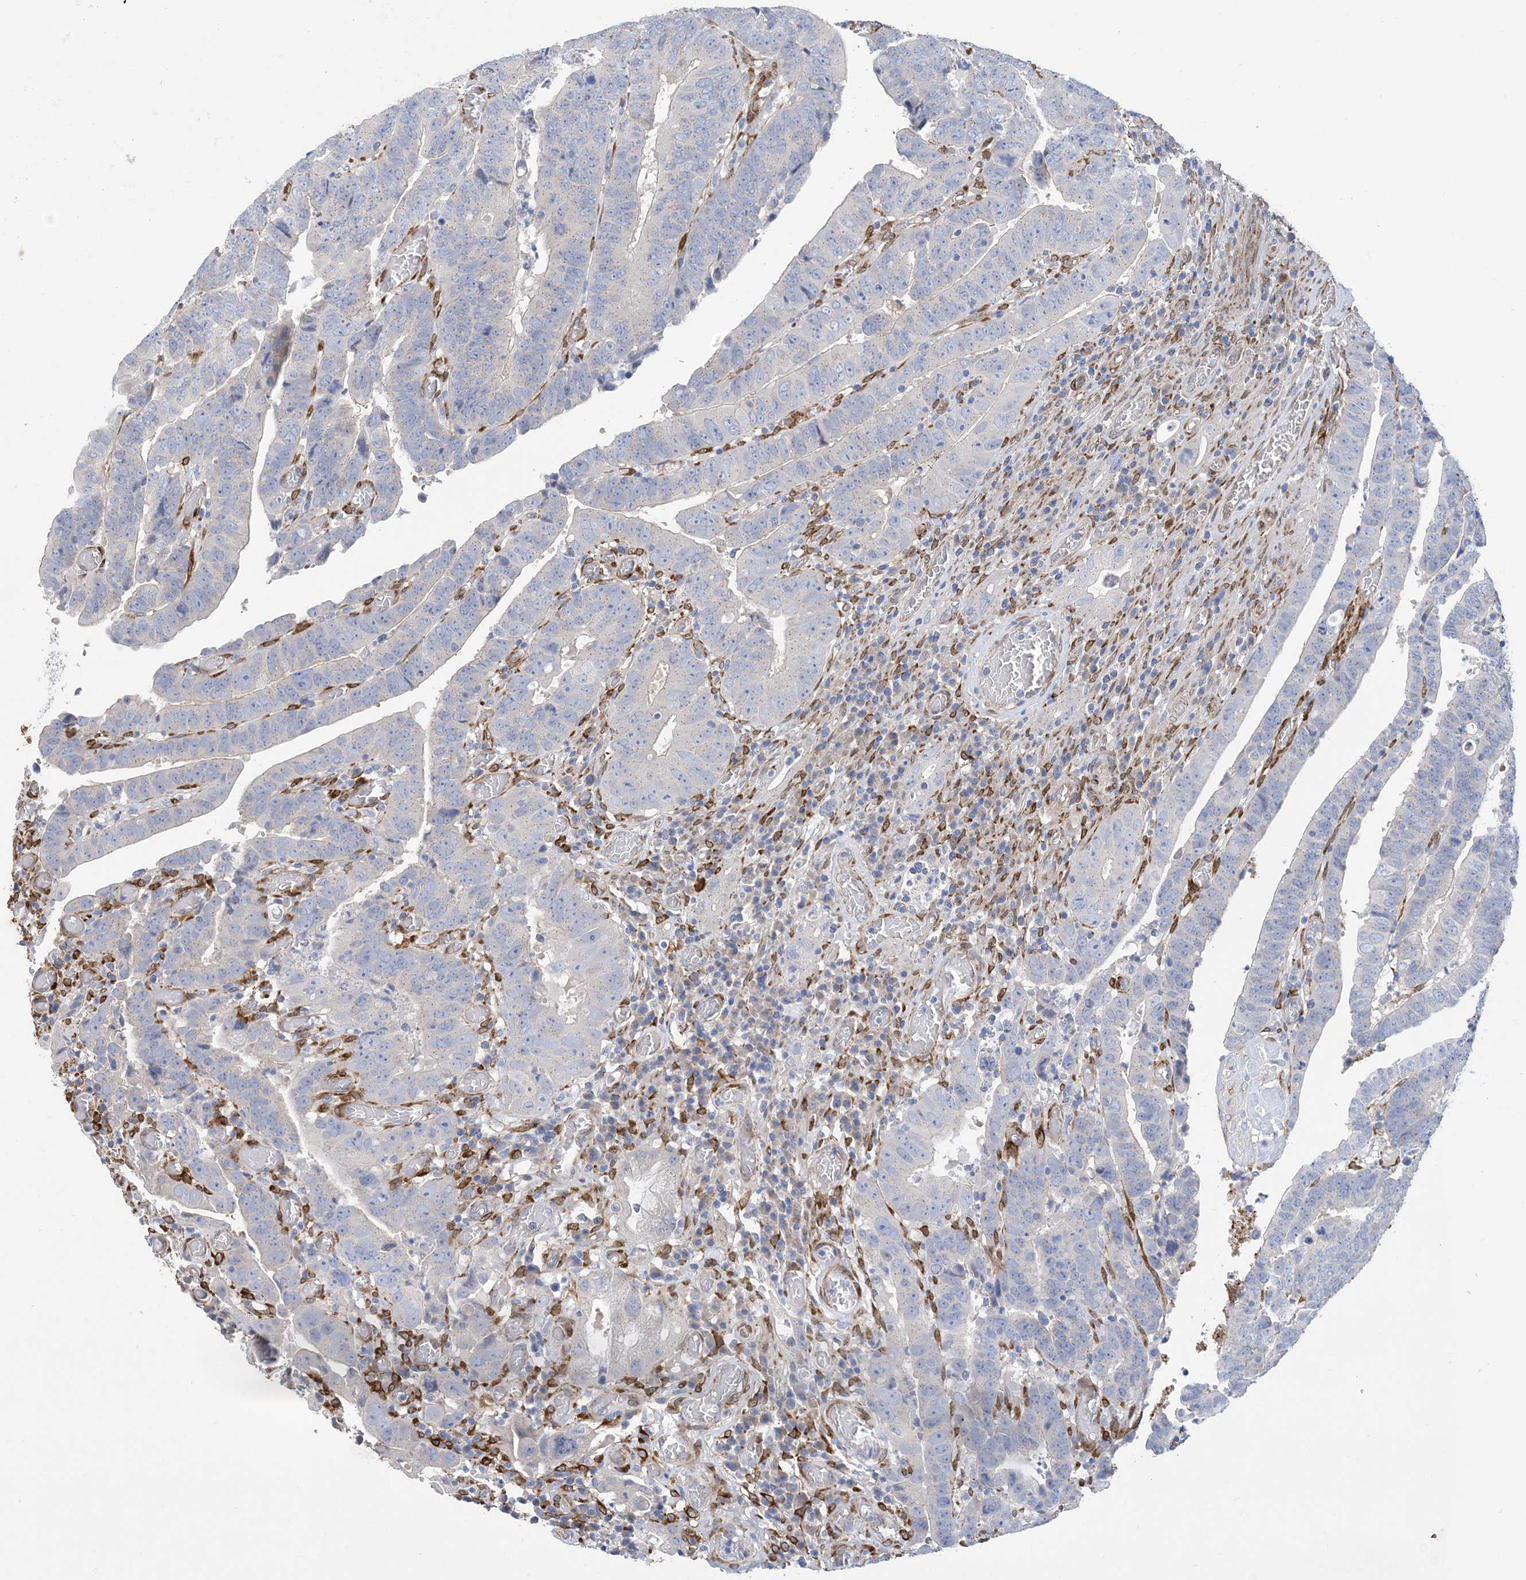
{"staining": {"intensity": "negative", "quantity": "none", "location": "none"}, "tissue": "colorectal cancer", "cell_type": "Tumor cells", "image_type": "cancer", "snomed": [{"axis": "morphology", "description": "Normal tissue, NOS"}, {"axis": "morphology", "description": "Adenocarcinoma, NOS"}, {"axis": "topography", "description": "Rectum"}], "caption": "DAB (3,3'-diaminobenzidine) immunohistochemical staining of human colorectal adenocarcinoma demonstrates no significant expression in tumor cells.", "gene": "RBMS3", "patient": {"sex": "female", "age": 65}}